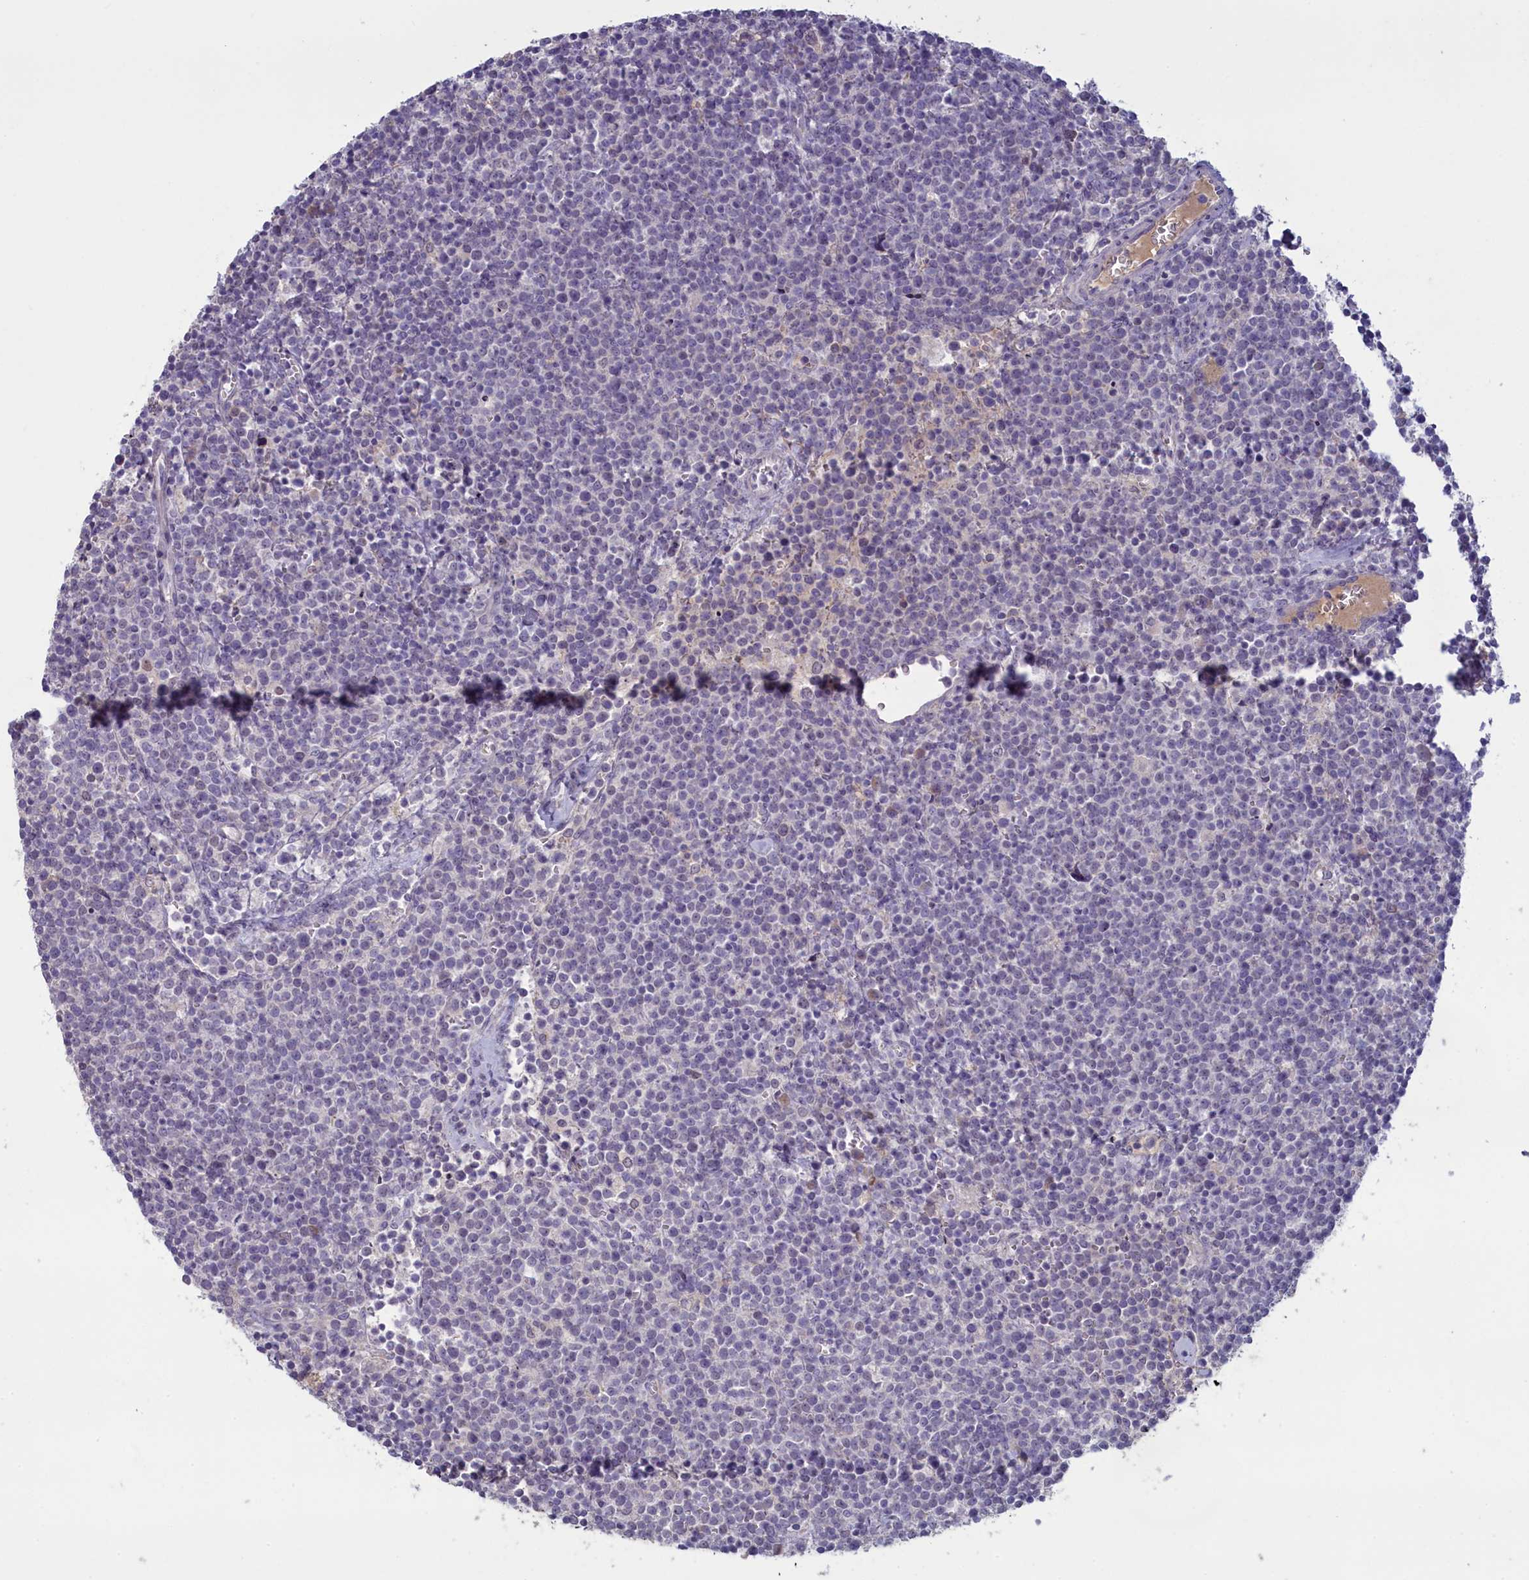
{"staining": {"intensity": "negative", "quantity": "none", "location": "none"}, "tissue": "lymphoma", "cell_type": "Tumor cells", "image_type": "cancer", "snomed": [{"axis": "morphology", "description": "Malignant lymphoma, non-Hodgkin's type, High grade"}, {"axis": "topography", "description": "Lymph node"}], "caption": "Immunohistochemistry of lymphoma demonstrates no positivity in tumor cells.", "gene": "ATF7IP2", "patient": {"sex": "male", "age": 61}}